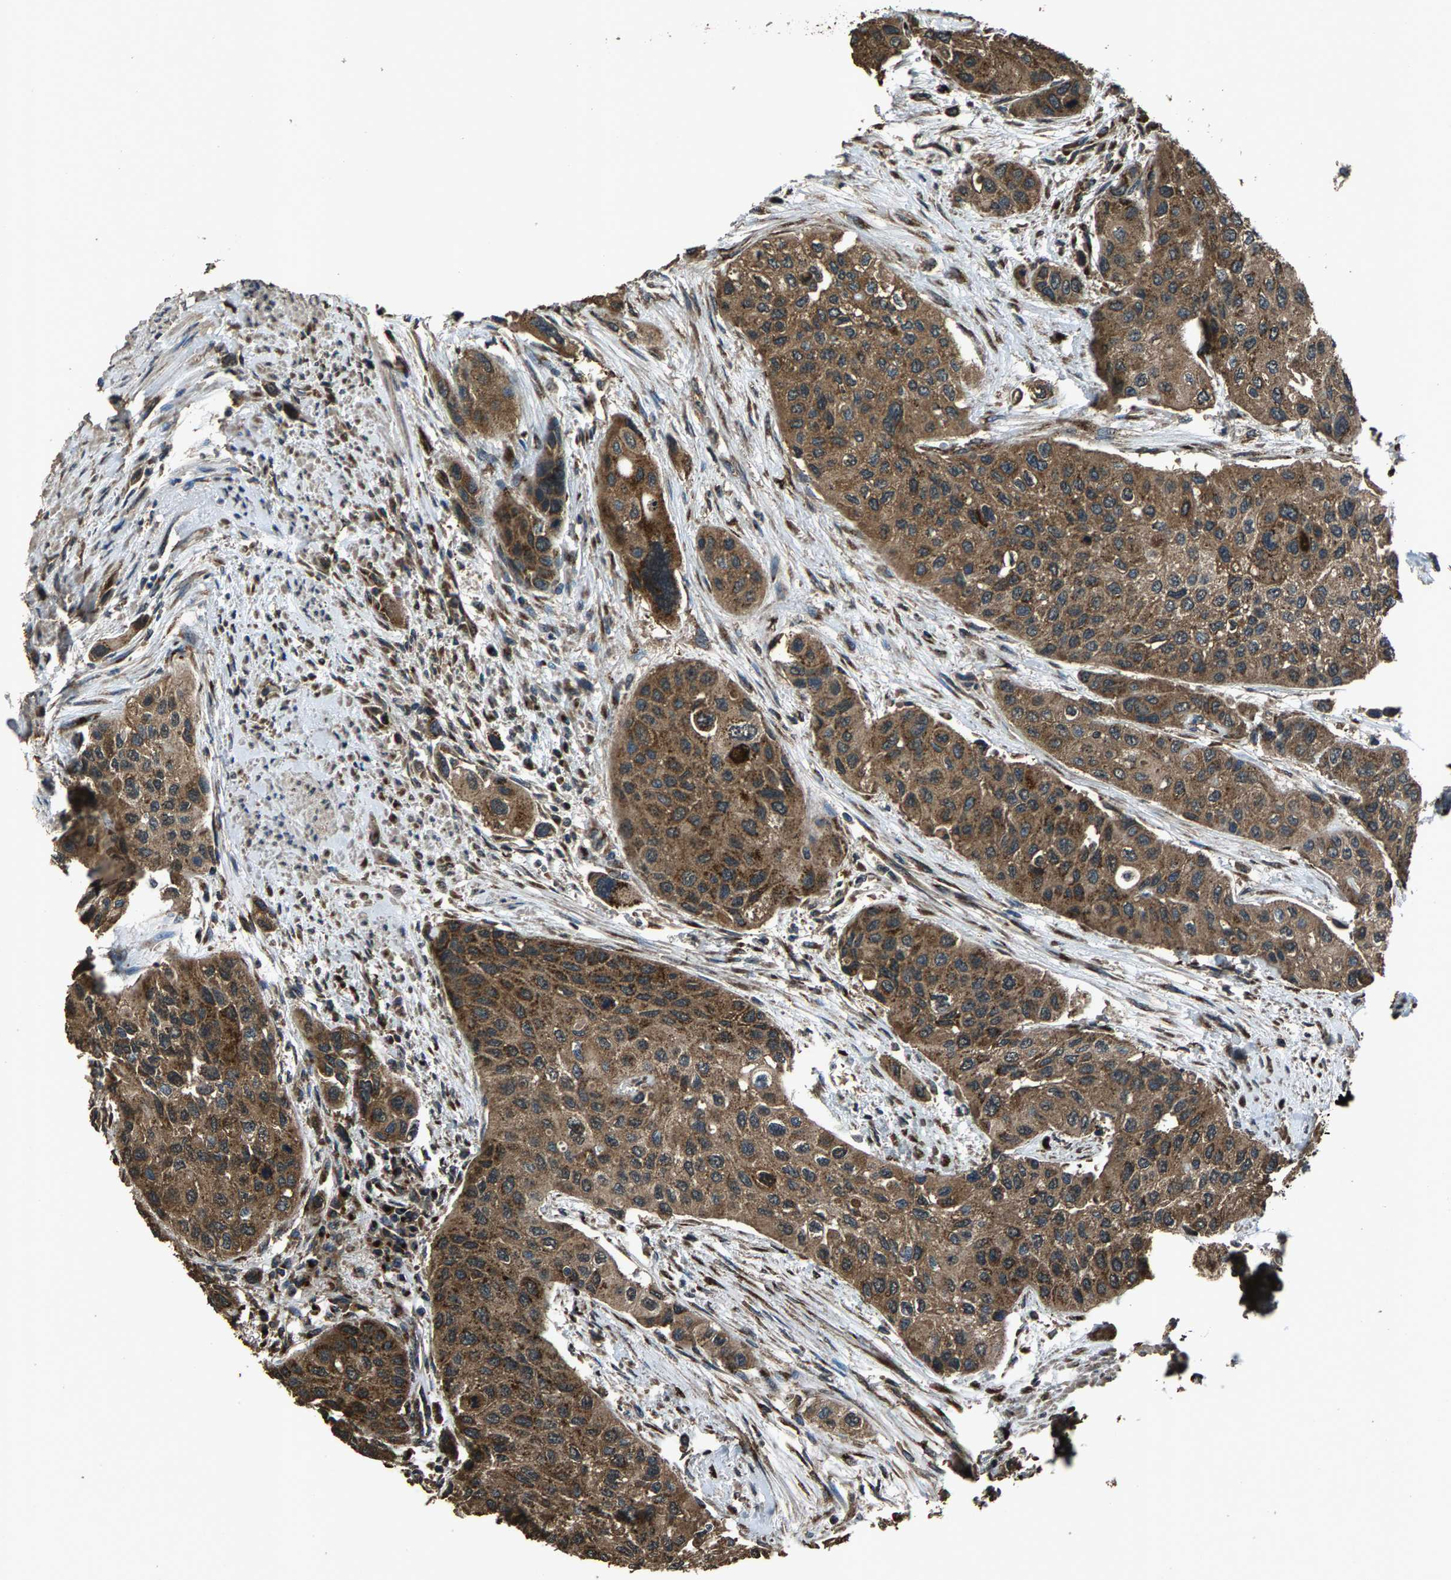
{"staining": {"intensity": "moderate", "quantity": ">75%", "location": "cytoplasmic/membranous"}, "tissue": "urothelial cancer", "cell_type": "Tumor cells", "image_type": "cancer", "snomed": [{"axis": "morphology", "description": "Urothelial carcinoma, High grade"}, {"axis": "topography", "description": "Urinary bladder"}], "caption": "There is medium levels of moderate cytoplasmic/membranous staining in tumor cells of high-grade urothelial carcinoma, as demonstrated by immunohistochemical staining (brown color).", "gene": "SLC38A10", "patient": {"sex": "female", "age": 56}}